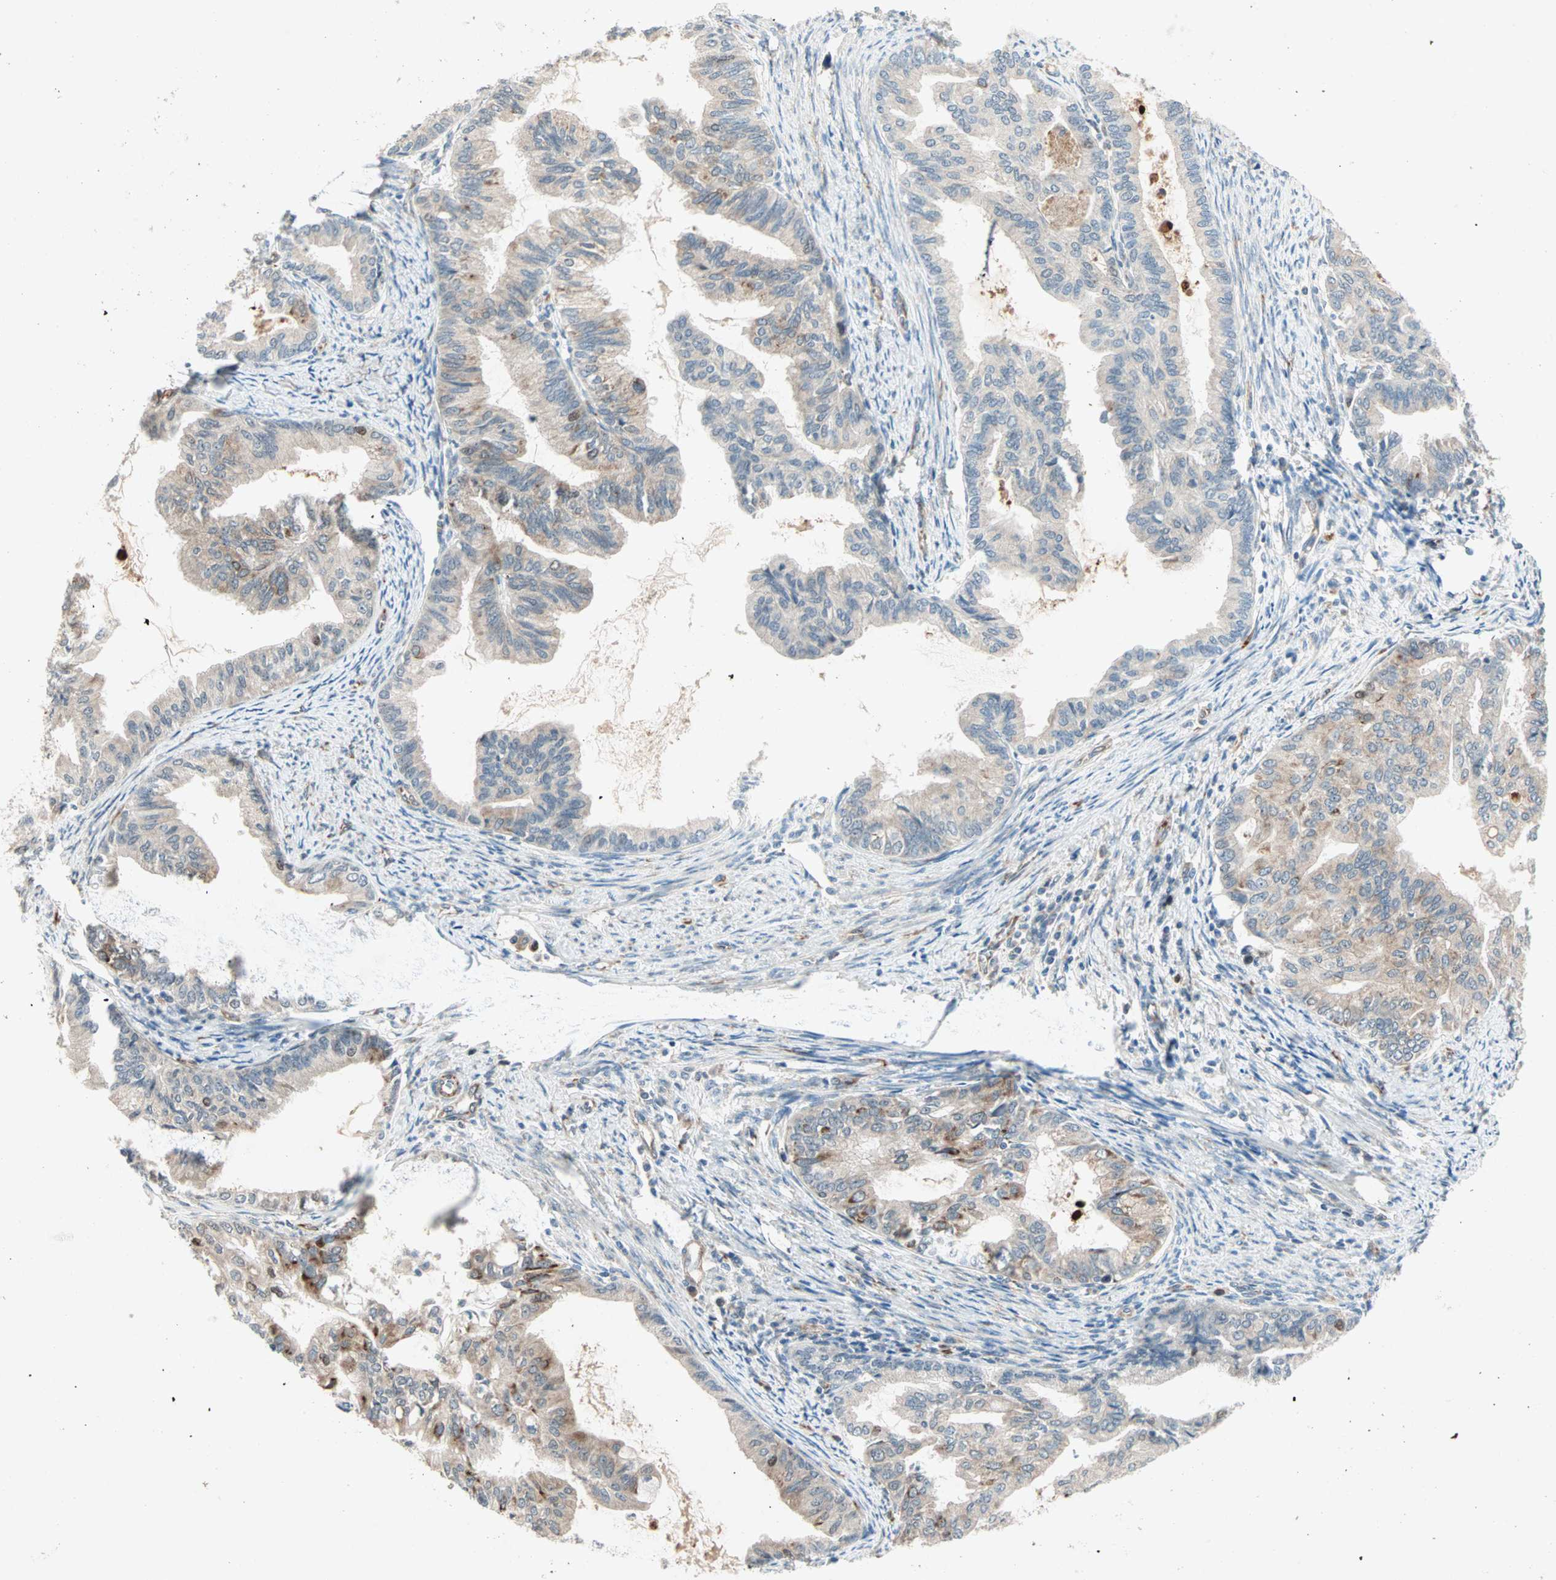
{"staining": {"intensity": "weak", "quantity": ">75%", "location": "cytoplasmic/membranous"}, "tissue": "endometrial cancer", "cell_type": "Tumor cells", "image_type": "cancer", "snomed": [{"axis": "morphology", "description": "Adenocarcinoma, NOS"}, {"axis": "topography", "description": "Endometrium"}], "caption": "Tumor cells display low levels of weak cytoplasmic/membranous positivity in about >75% of cells in human adenocarcinoma (endometrial).", "gene": "ZNF37A", "patient": {"sex": "female", "age": 86}}